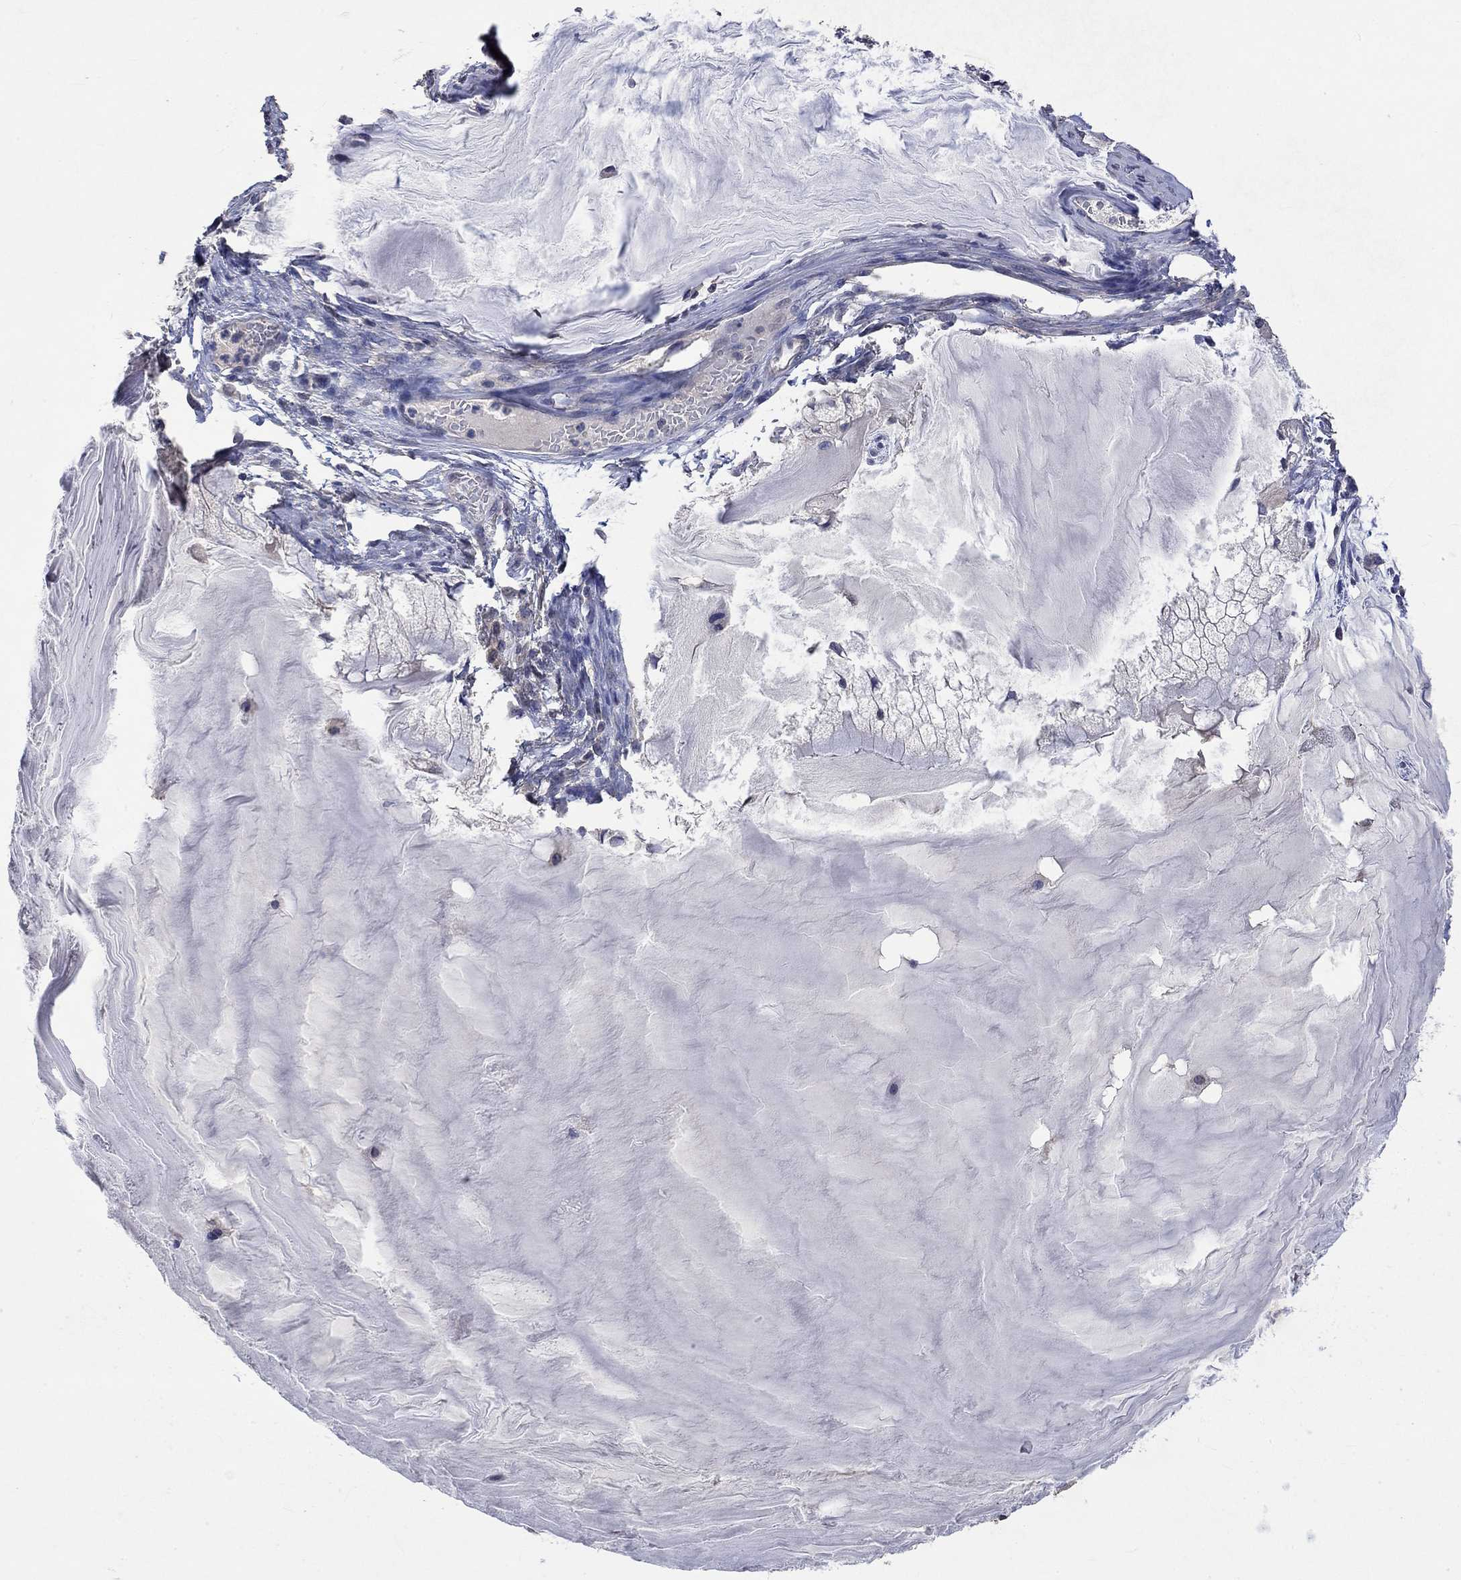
{"staining": {"intensity": "negative", "quantity": "none", "location": "none"}, "tissue": "ovarian cancer", "cell_type": "Tumor cells", "image_type": "cancer", "snomed": [{"axis": "morphology", "description": "Cystadenocarcinoma, mucinous, NOS"}, {"axis": "topography", "description": "Ovary"}], "caption": "Ovarian cancer (mucinous cystadenocarcinoma) stained for a protein using immunohistochemistry (IHC) displays no expression tumor cells.", "gene": "PTPN20", "patient": {"sex": "female", "age": 57}}